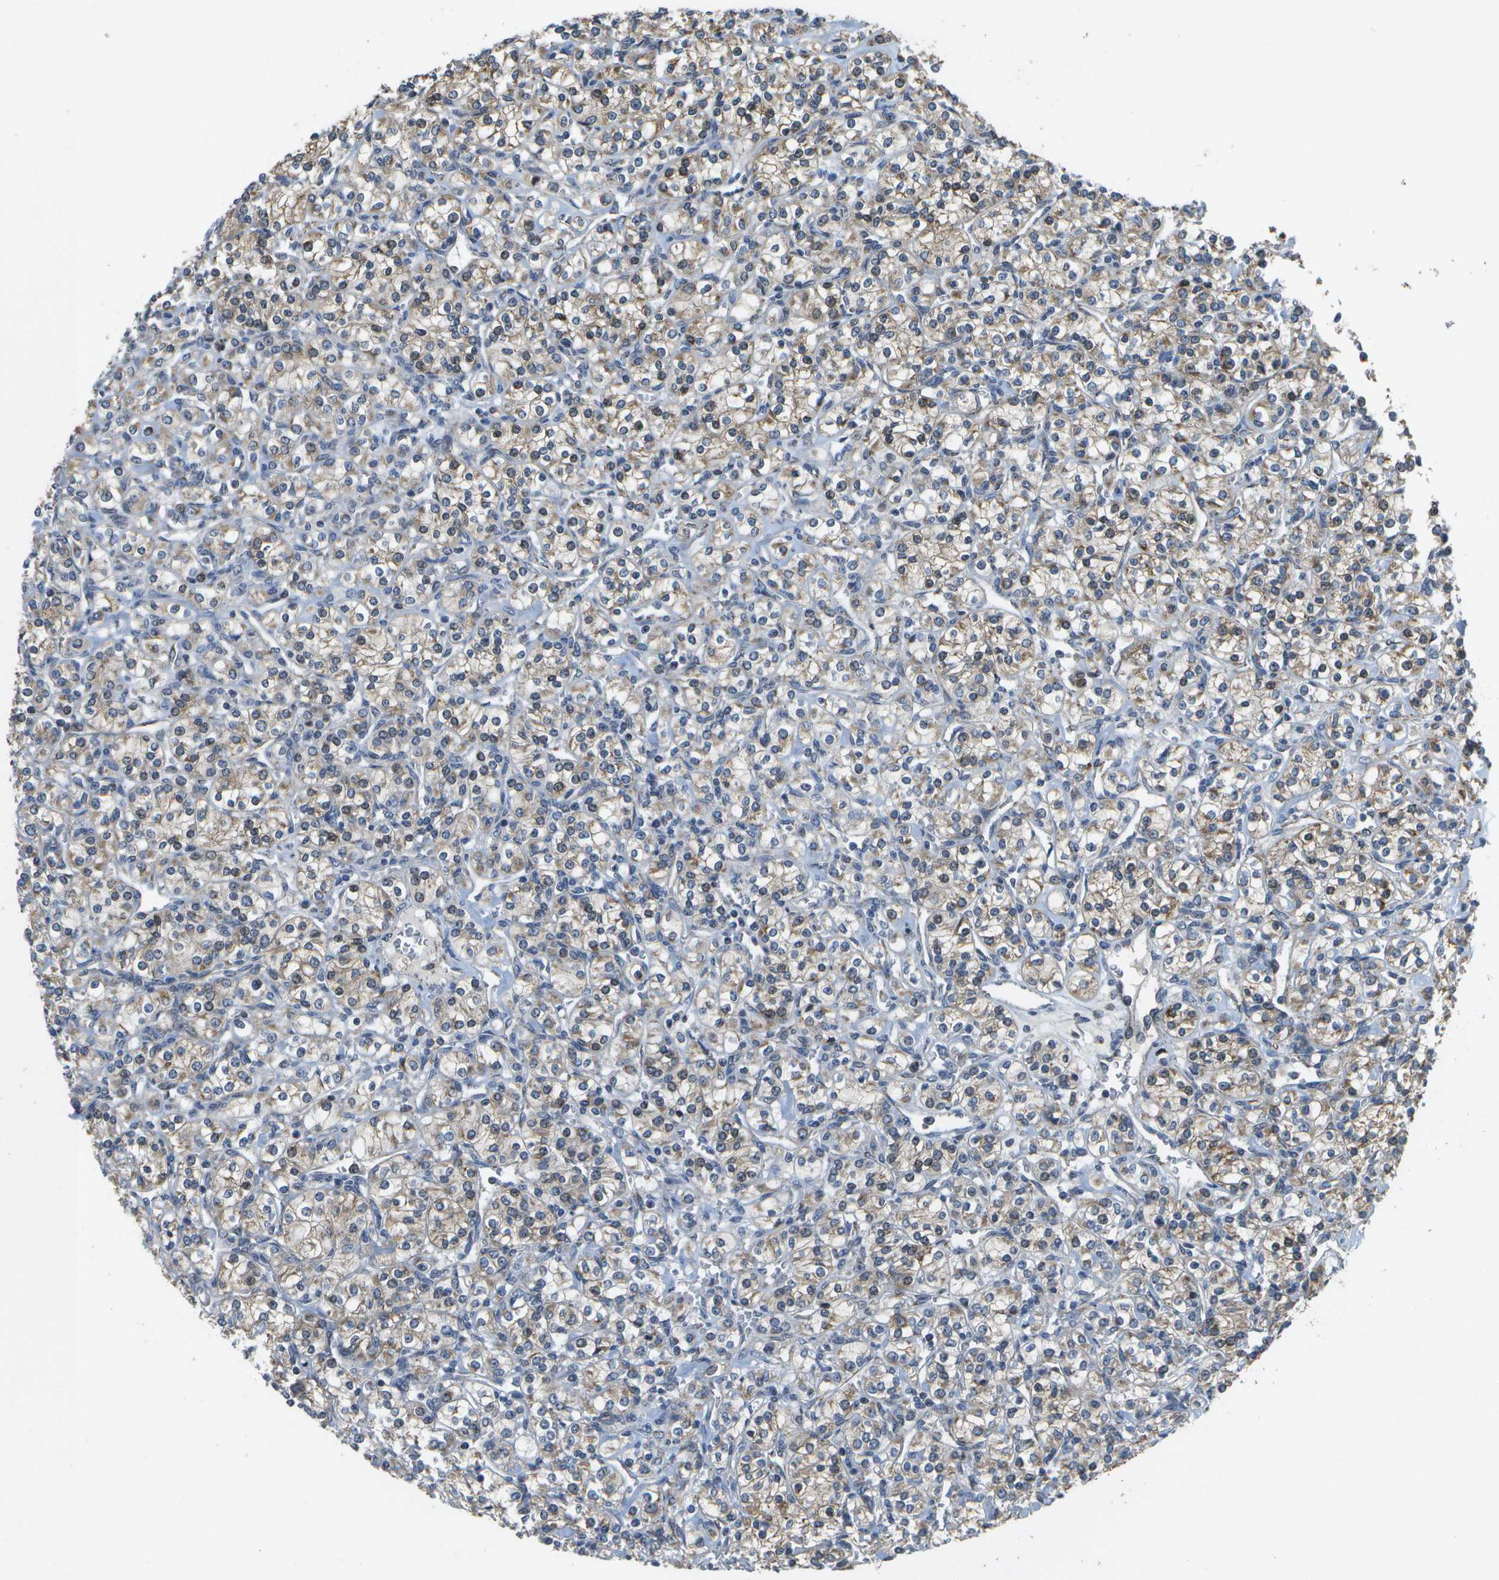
{"staining": {"intensity": "weak", "quantity": ">75%", "location": "cytoplasmic/membranous"}, "tissue": "renal cancer", "cell_type": "Tumor cells", "image_type": "cancer", "snomed": [{"axis": "morphology", "description": "Adenocarcinoma, NOS"}, {"axis": "topography", "description": "Kidney"}], "caption": "High-power microscopy captured an IHC photomicrograph of adenocarcinoma (renal), revealing weak cytoplasmic/membranous positivity in approximately >75% of tumor cells.", "gene": "HADHA", "patient": {"sex": "male", "age": 77}}